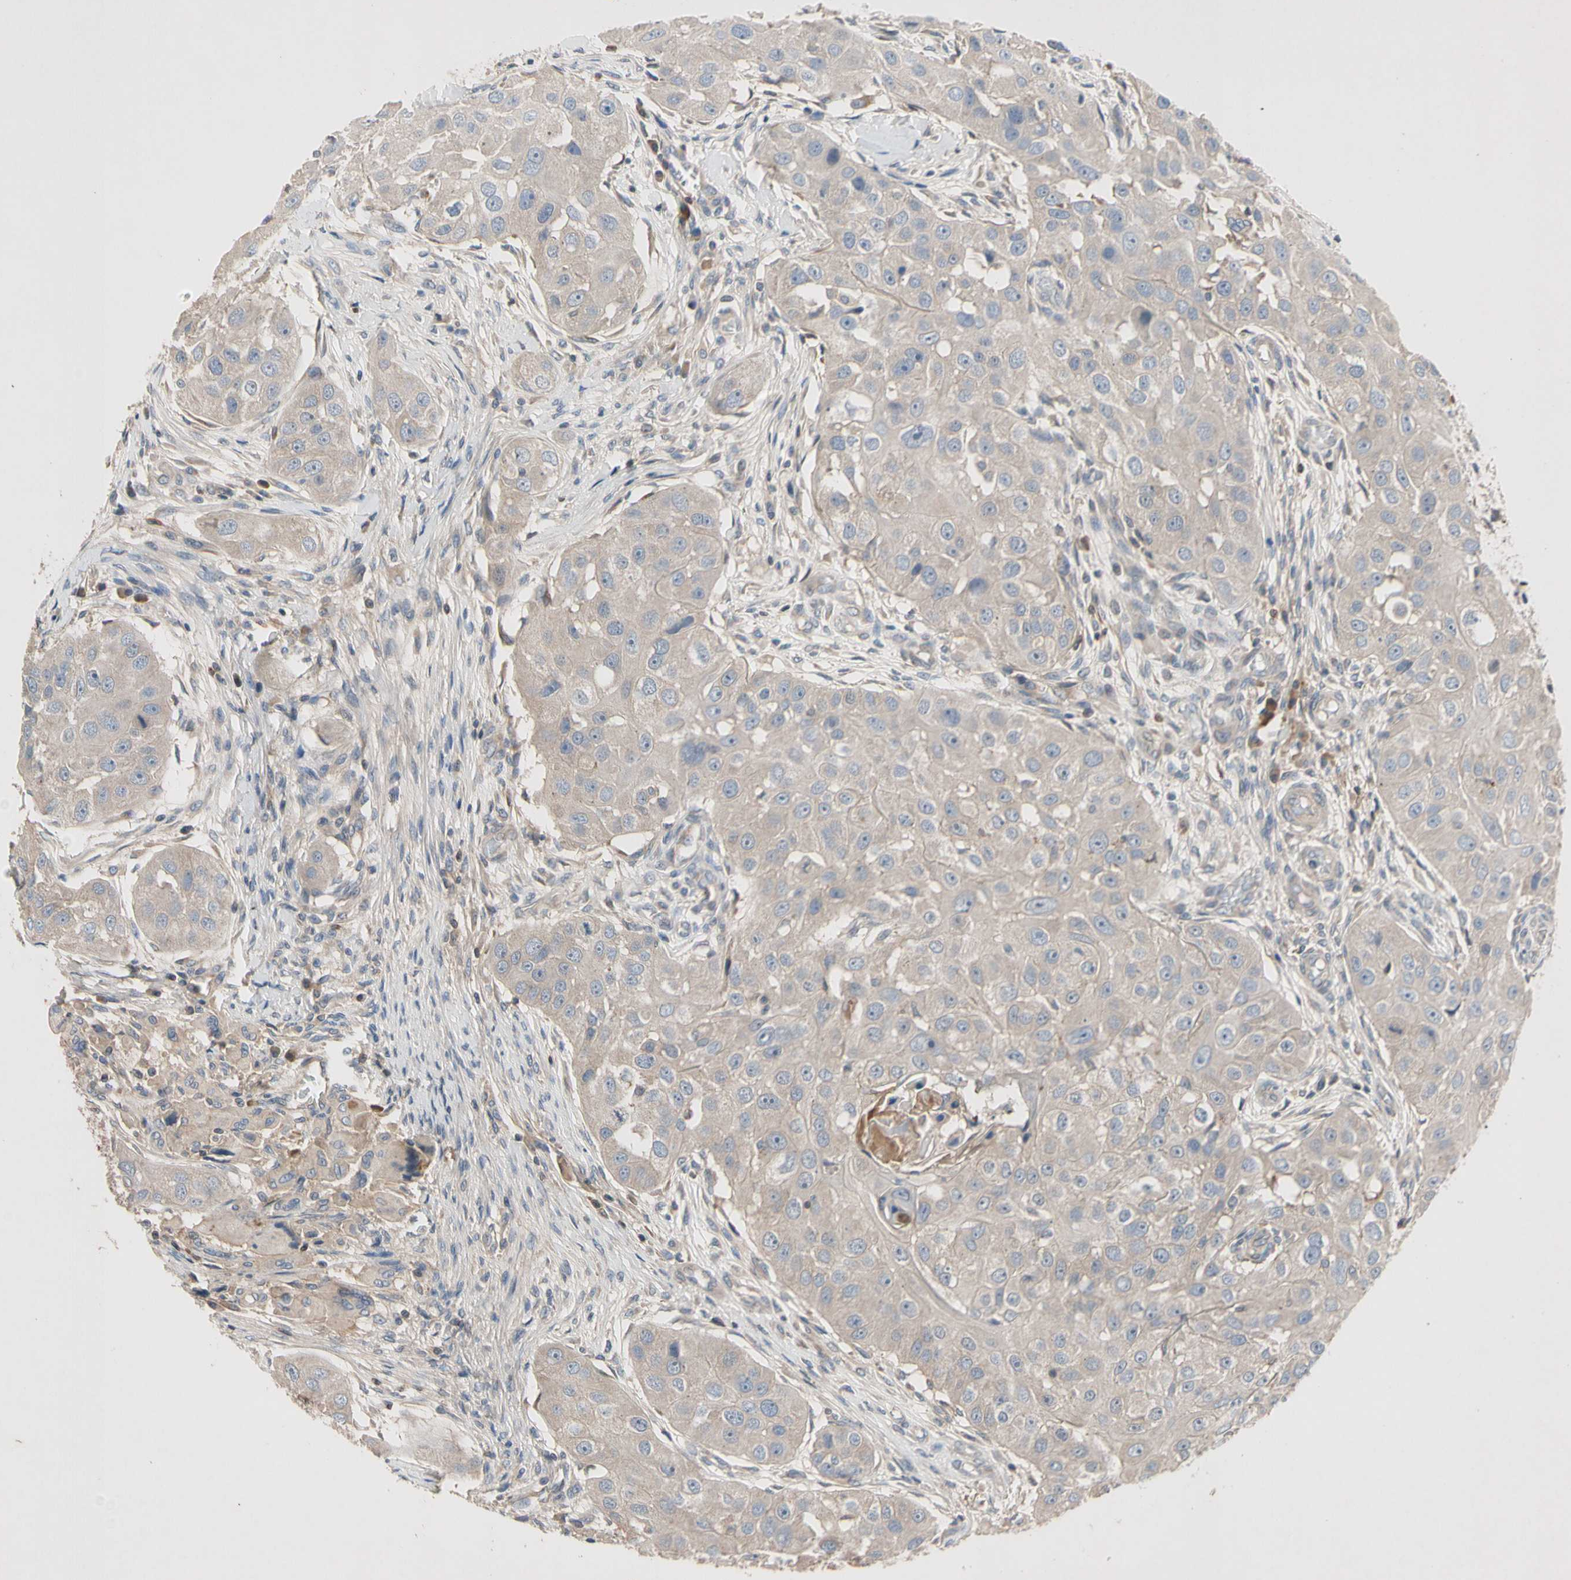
{"staining": {"intensity": "negative", "quantity": "none", "location": "none"}, "tissue": "head and neck cancer", "cell_type": "Tumor cells", "image_type": "cancer", "snomed": [{"axis": "morphology", "description": "Normal tissue, NOS"}, {"axis": "morphology", "description": "Squamous cell carcinoma, NOS"}, {"axis": "topography", "description": "Skeletal muscle"}, {"axis": "topography", "description": "Head-Neck"}], "caption": "Tumor cells show no significant protein positivity in head and neck cancer (squamous cell carcinoma).", "gene": "CRTAC1", "patient": {"sex": "male", "age": 51}}